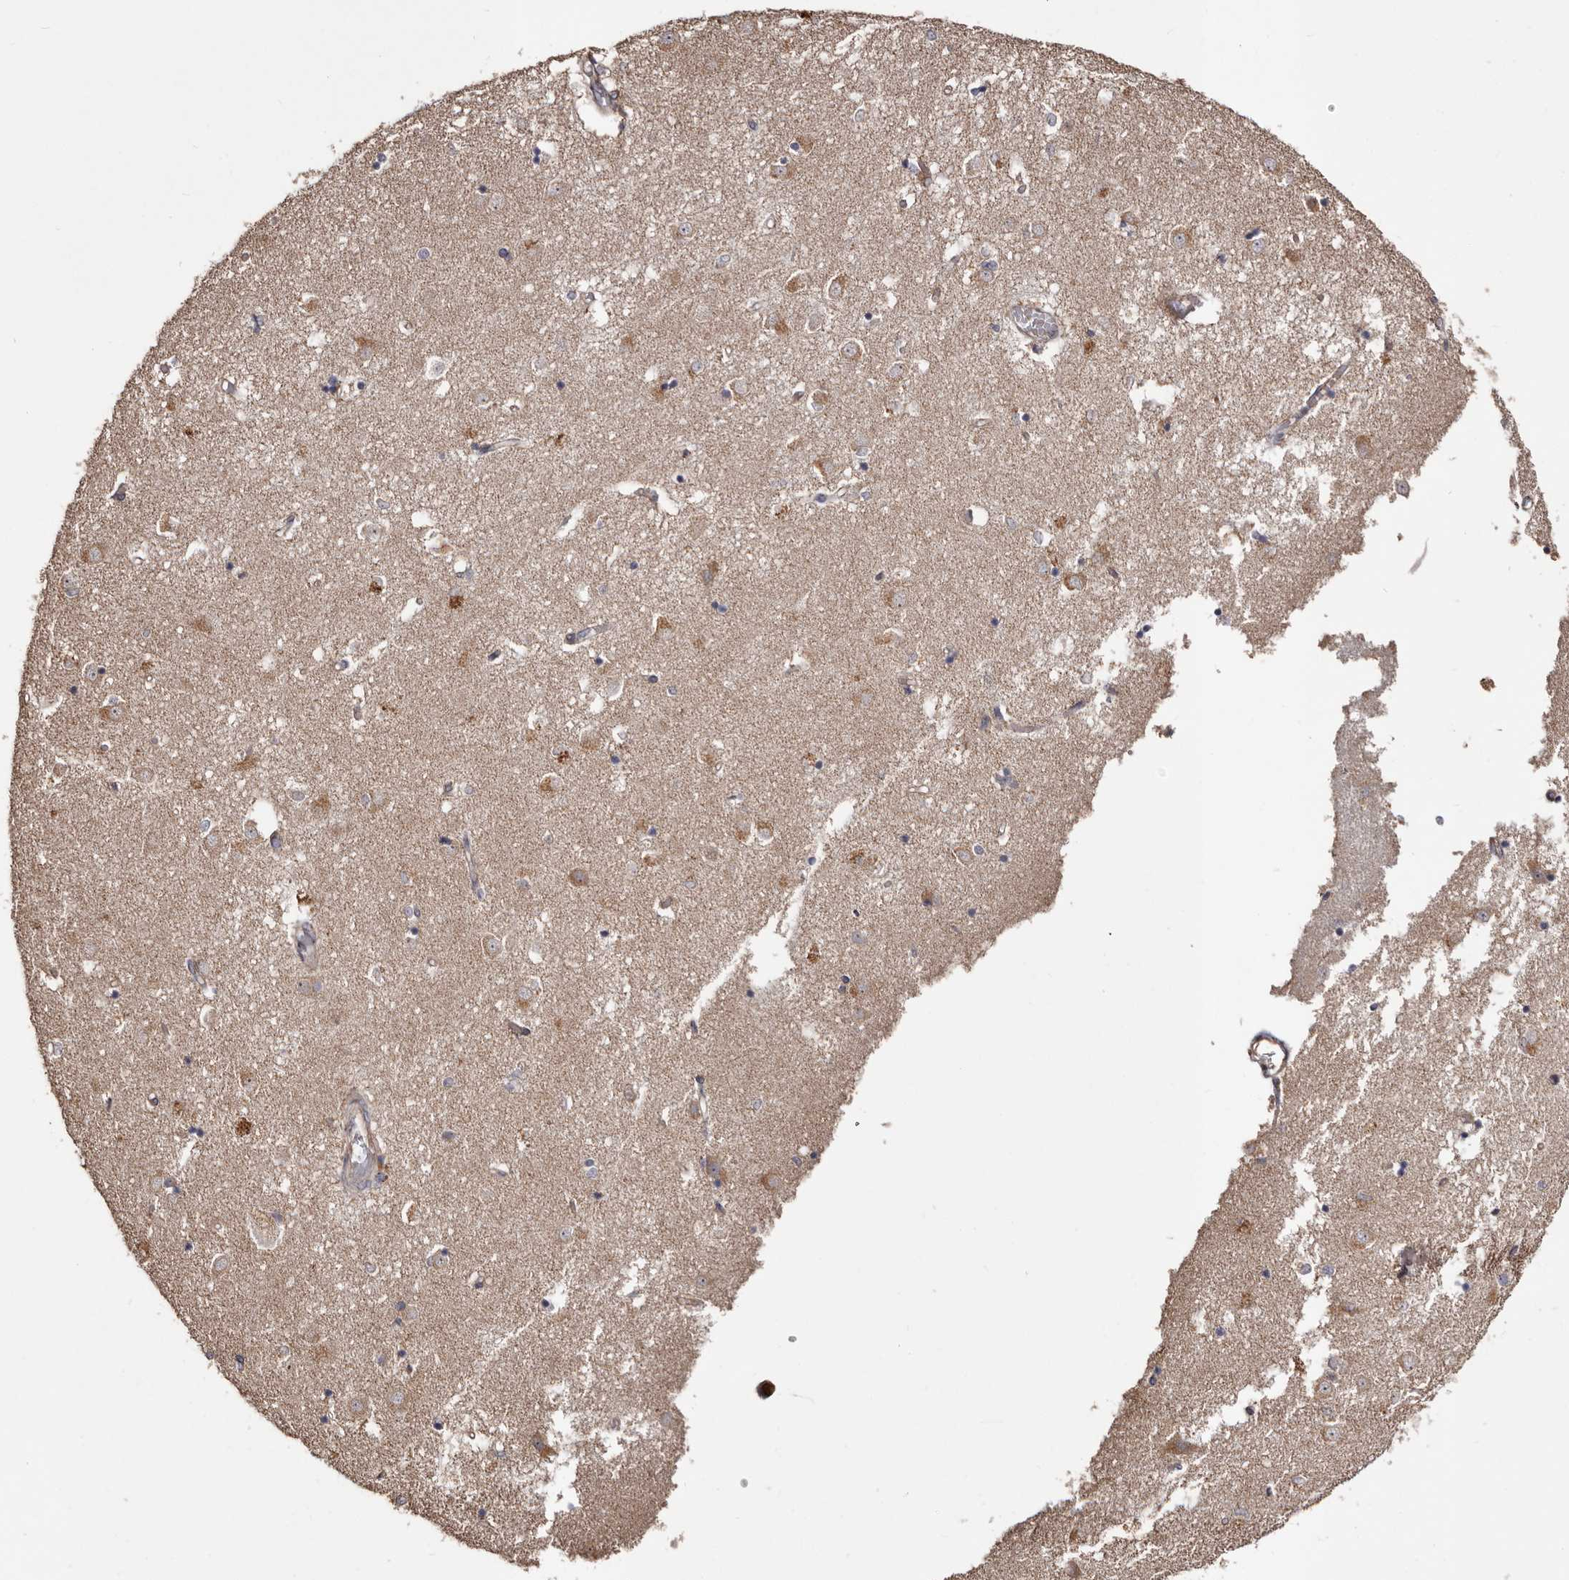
{"staining": {"intensity": "moderate", "quantity": "<25%", "location": "cytoplasmic/membranous"}, "tissue": "caudate", "cell_type": "Glial cells", "image_type": "normal", "snomed": [{"axis": "morphology", "description": "Normal tissue, NOS"}, {"axis": "topography", "description": "Lateral ventricle wall"}], "caption": "Brown immunohistochemical staining in normal caudate shows moderate cytoplasmic/membranous expression in approximately <25% of glial cells. (DAB (3,3'-diaminobenzidine) = brown stain, brightfield microscopy at high magnification).", "gene": "MACC1", "patient": {"sex": "male", "age": 45}}